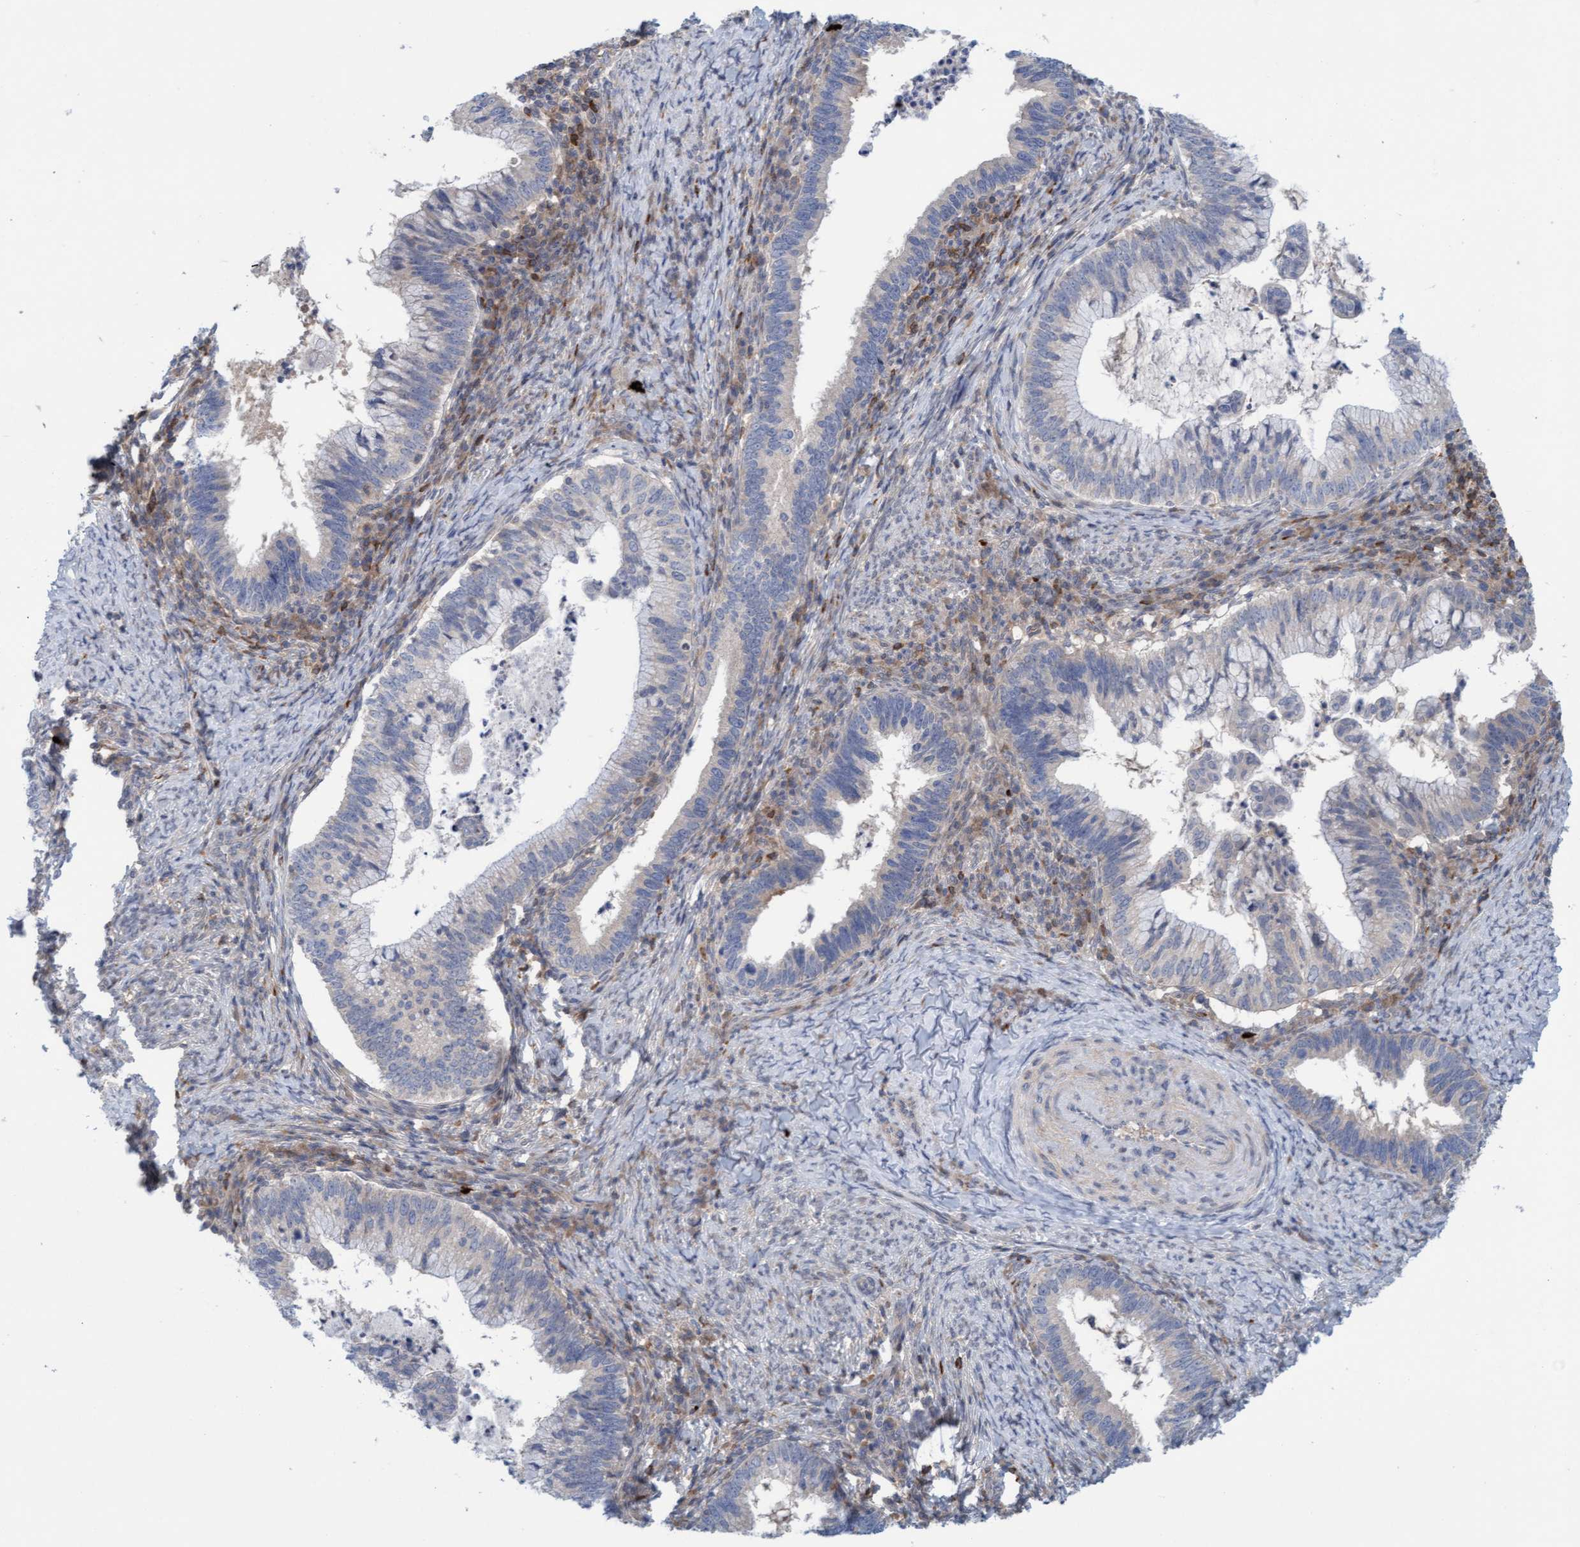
{"staining": {"intensity": "weak", "quantity": "<25%", "location": "cytoplasmic/membranous"}, "tissue": "cervical cancer", "cell_type": "Tumor cells", "image_type": "cancer", "snomed": [{"axis": "morphology", "description": "Adenocarcinoma, NOS"}, {"axis": "topography", "description": "Cervix"}], "caption": "A high-resolution image shows IHC staining of cervical adenocarcinoma, which shows no significant expression in tumor cells.", "gene": "KLHL25", "patient": {"sex": "female", "age": 36}}